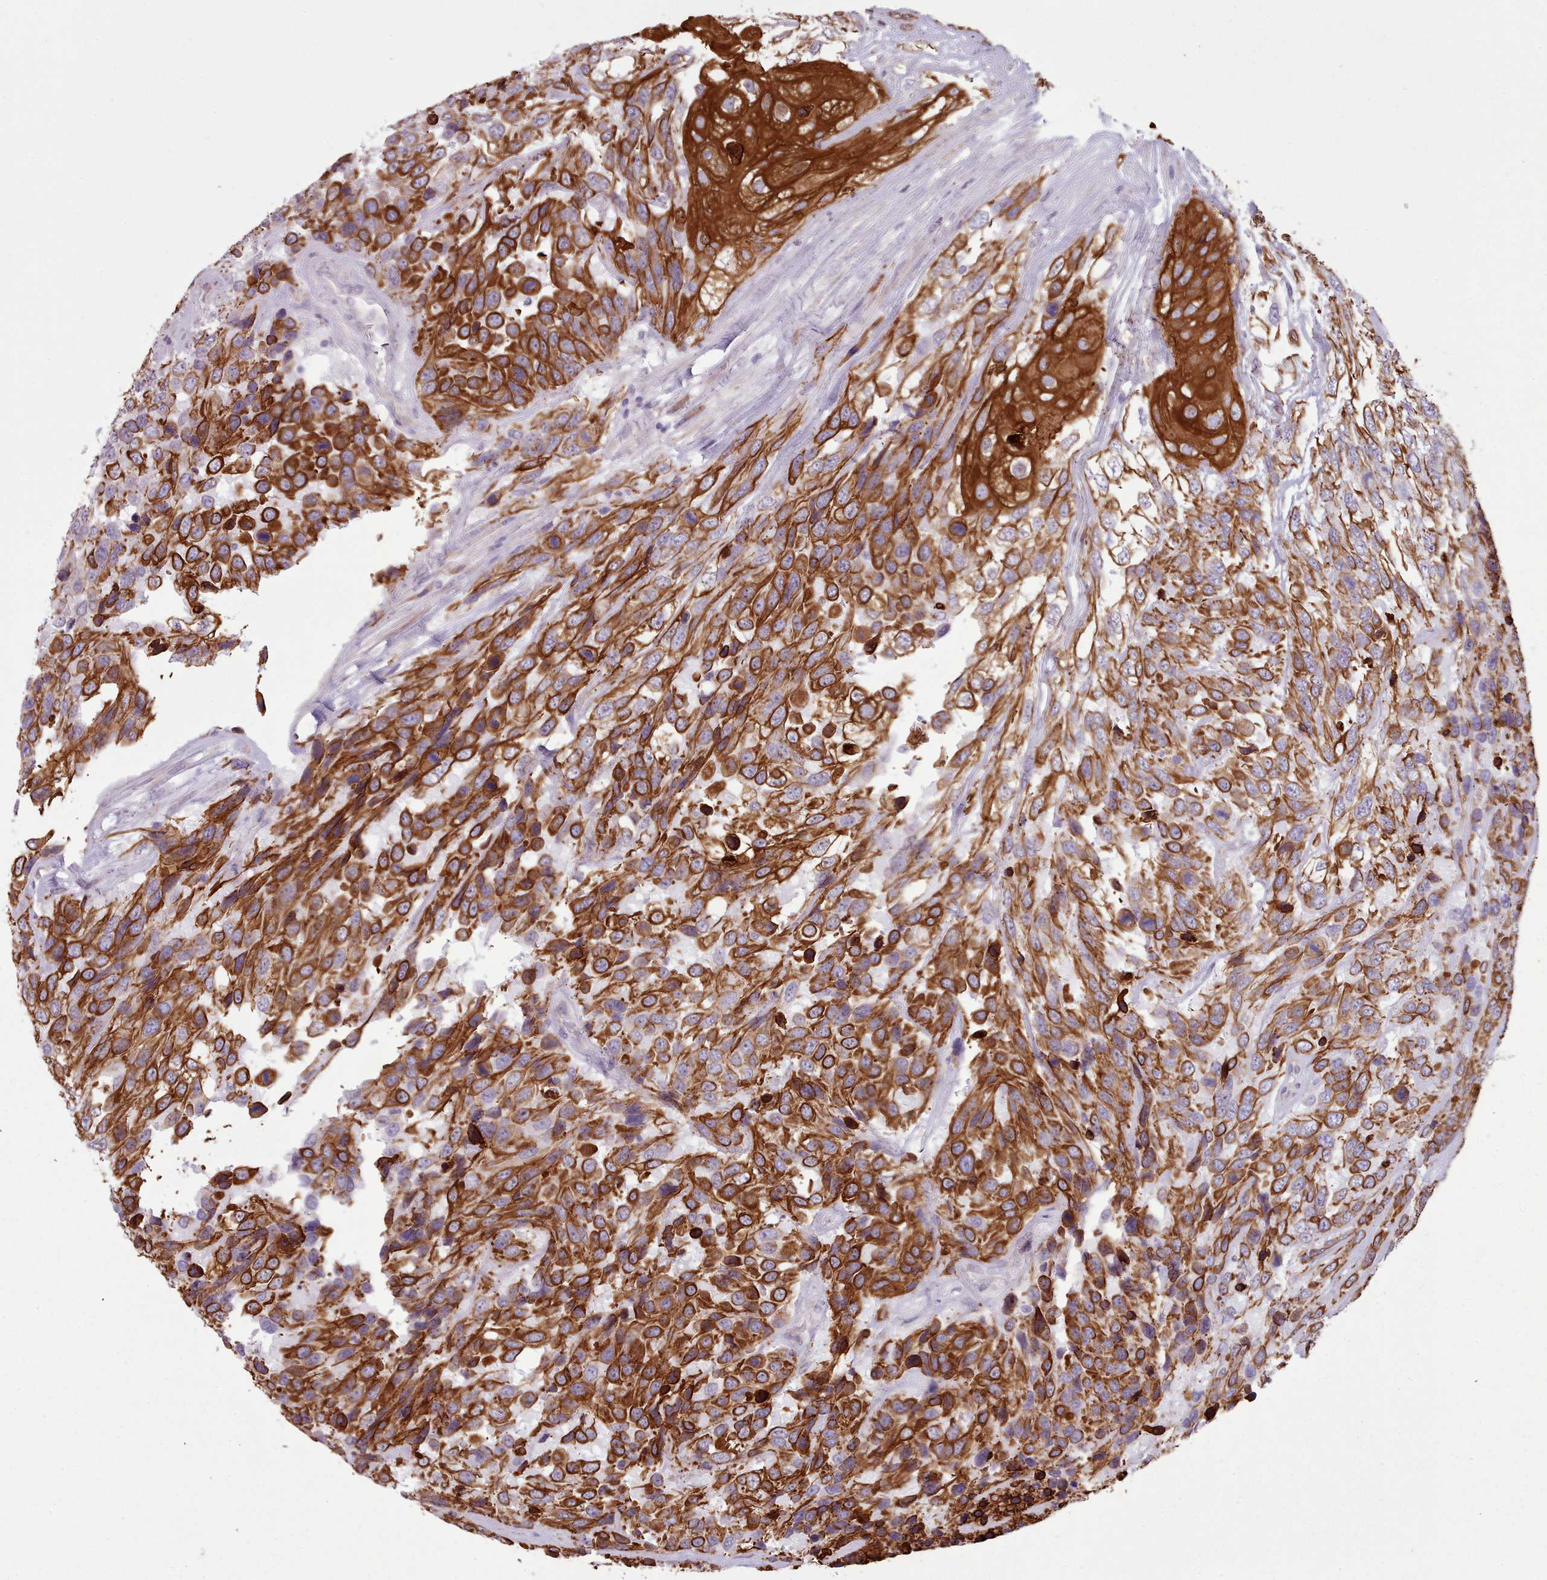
{"staining": {"intensity": "strong", "quantity": ">75%", "location": "cytoplasmic/membranous"}, "tissue": "urothelial cancer", "cell_type": "Tumor cells", "image_type": "cancer", "snomed": [{"axis": "morphology", "description": "Urothelial carcinoma, High grade"}, {"axis": "topography", "description": "Urinary bladder"}], "caption": "This histopathology image reveals IHC staining of human high-grade urothelial carcinoma, with high strong cytoplasmic/membranous expression in about >75% of tumor cells.", "gene": "PLD4", "patient": {"sex": "female", "age": 70}}